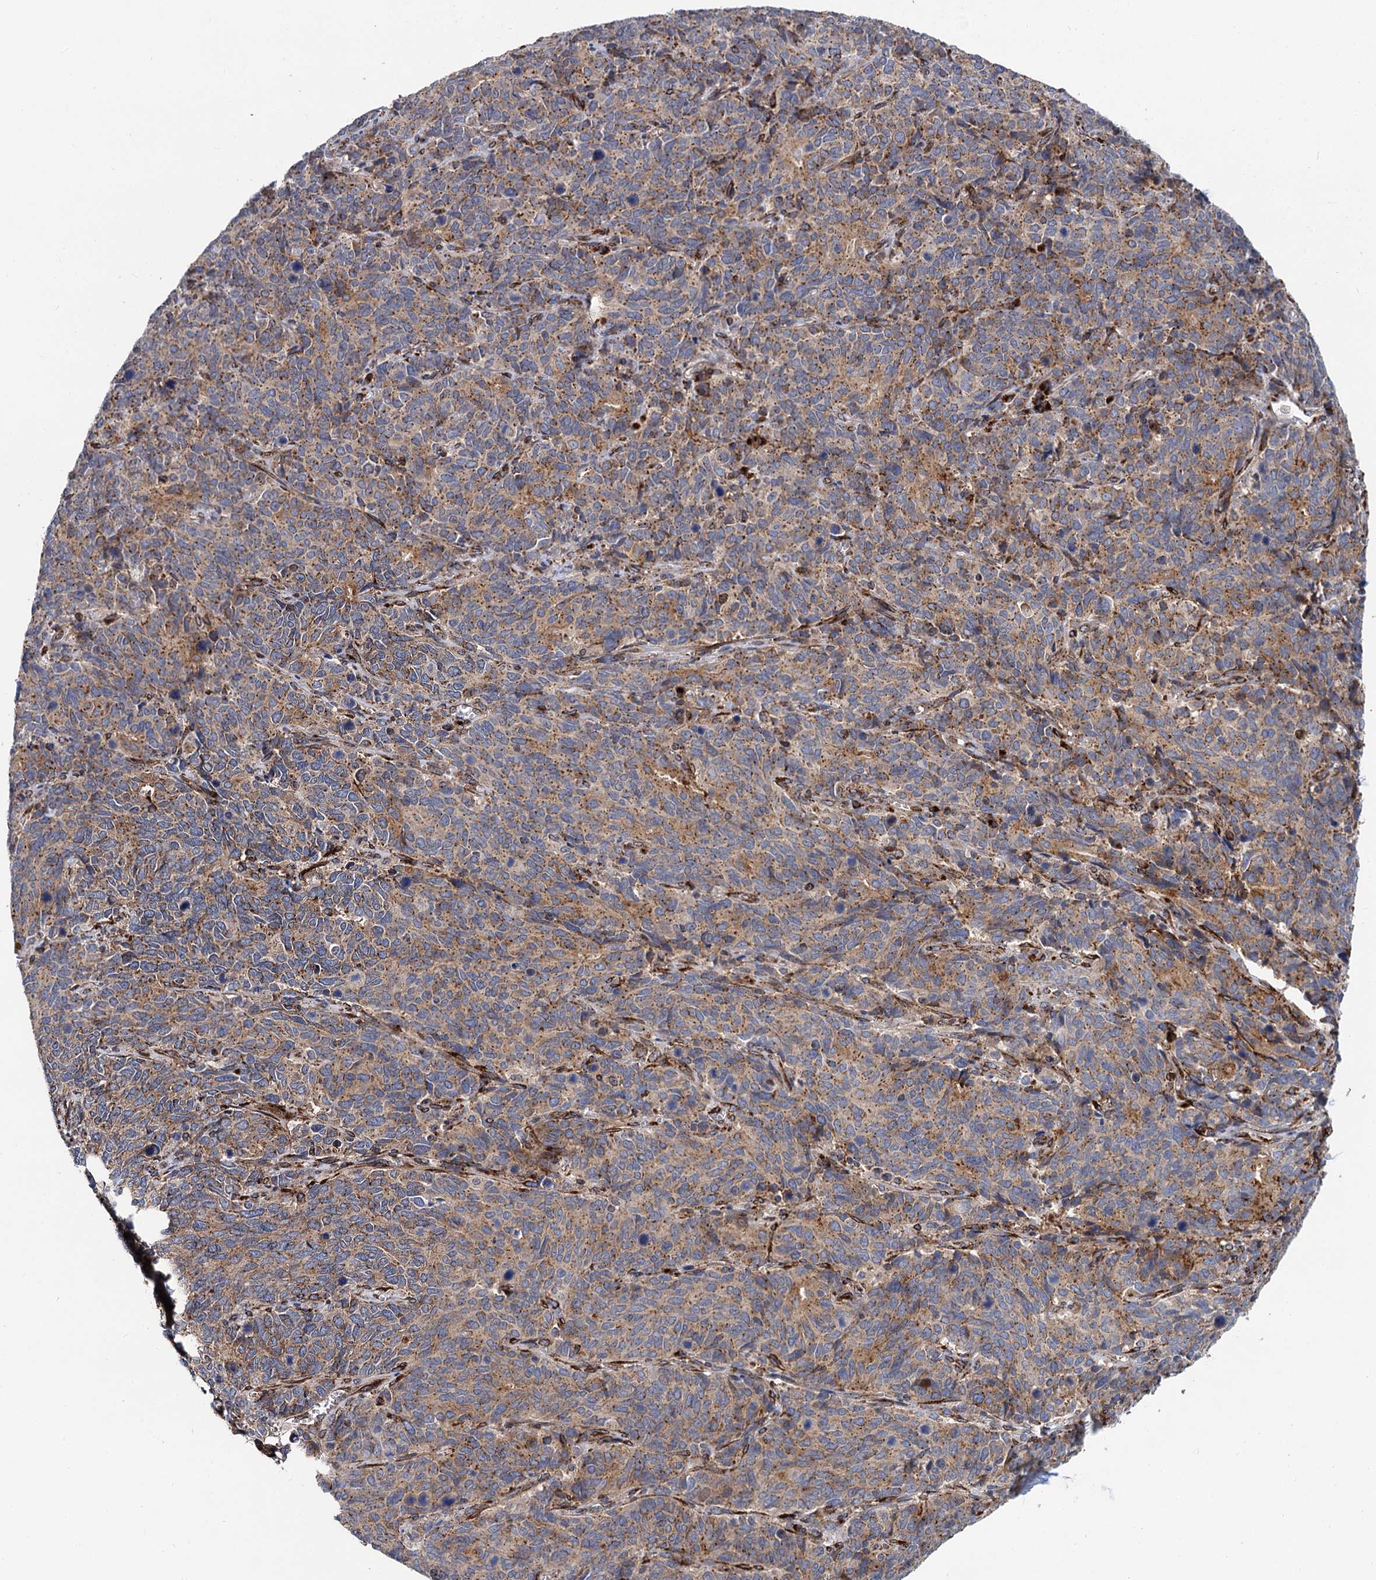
{"staining": {"intensity": "moderate", "quantity": ">75%", "location": "cytoplasmic/membranous"}, "tissue": "cervical cancer", "cell_type": "Tumor cells", "image_type": "cancer", "snomed": [{"axis": "morphology", "description": "Squamous cell carcinoma, NOS"}, {"axis": "topography", "description": "Cervix"}], "caption": "This histopathology image reveals squamous cell carcinoma (cervical) stained with IHC to label a protein in brown. The cytoplasmic/membranous of tumor cells show moderate positivity for the protein. Nuclei are counter-stained blue.", "gene": "SUPT20H", "patient": {"sex": "female", "age": 60}}